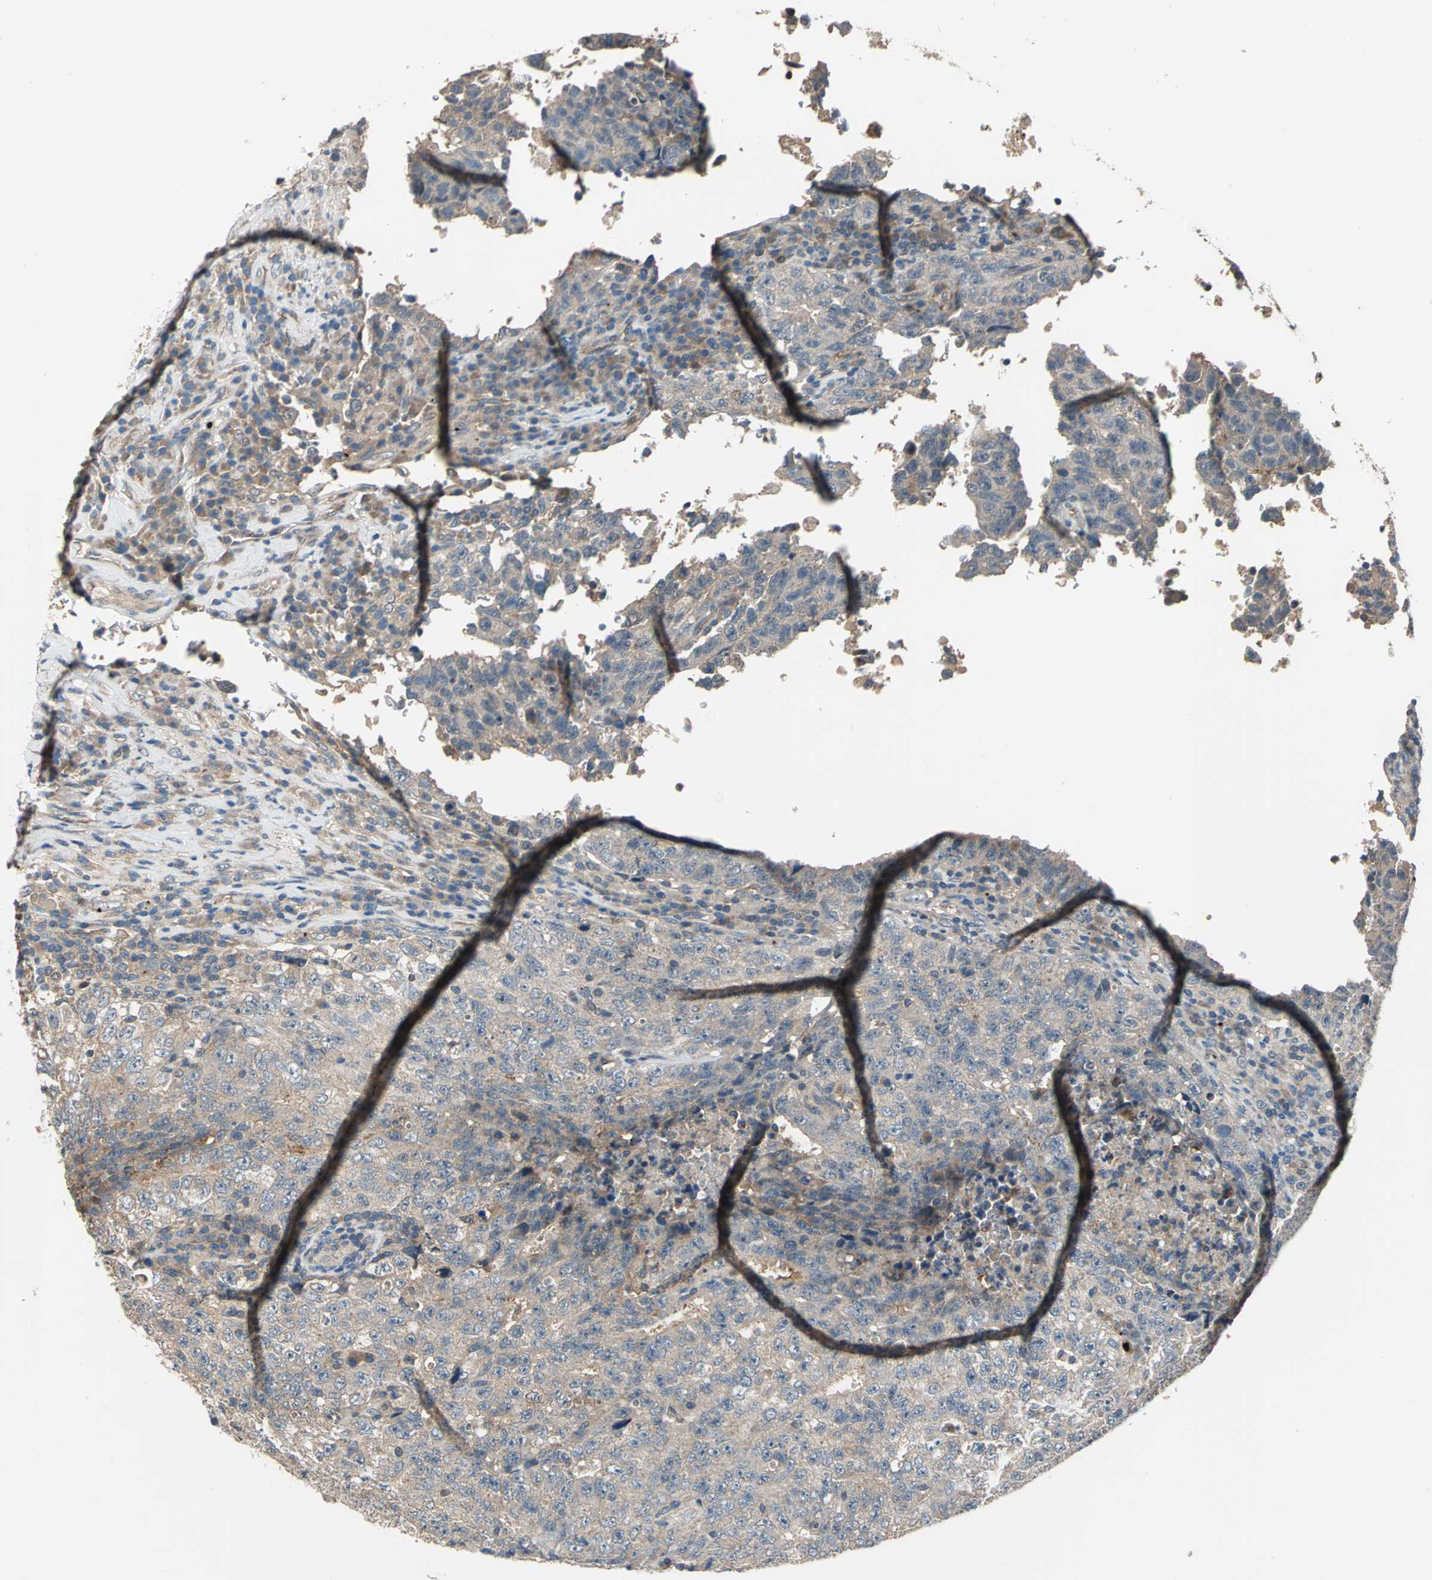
{"staining": {"intensity": "weak", "quantity": "25%-75%", "location": "cytoplasmic/membranous"}, "tissue": "testis cancer", "cell_type": "Tumor cells", "image_type": "cancer", "snomed": [{"axis": "morphology", "description": "Necrosis, NOS"}, {"axis": "morphology", "description": "Carcinoma, Embryonal, NOS"}, {"axis": "topography", "description": "Testis"}], "caption": "Protein staining by IHC shows weak cytoplasmic/membranous staining in about 25%-75% of tumor cells in testis cancer (embryonal carcinoma).", "gene": "EMCN", "patient": {"sex": "male", "age": 19}}